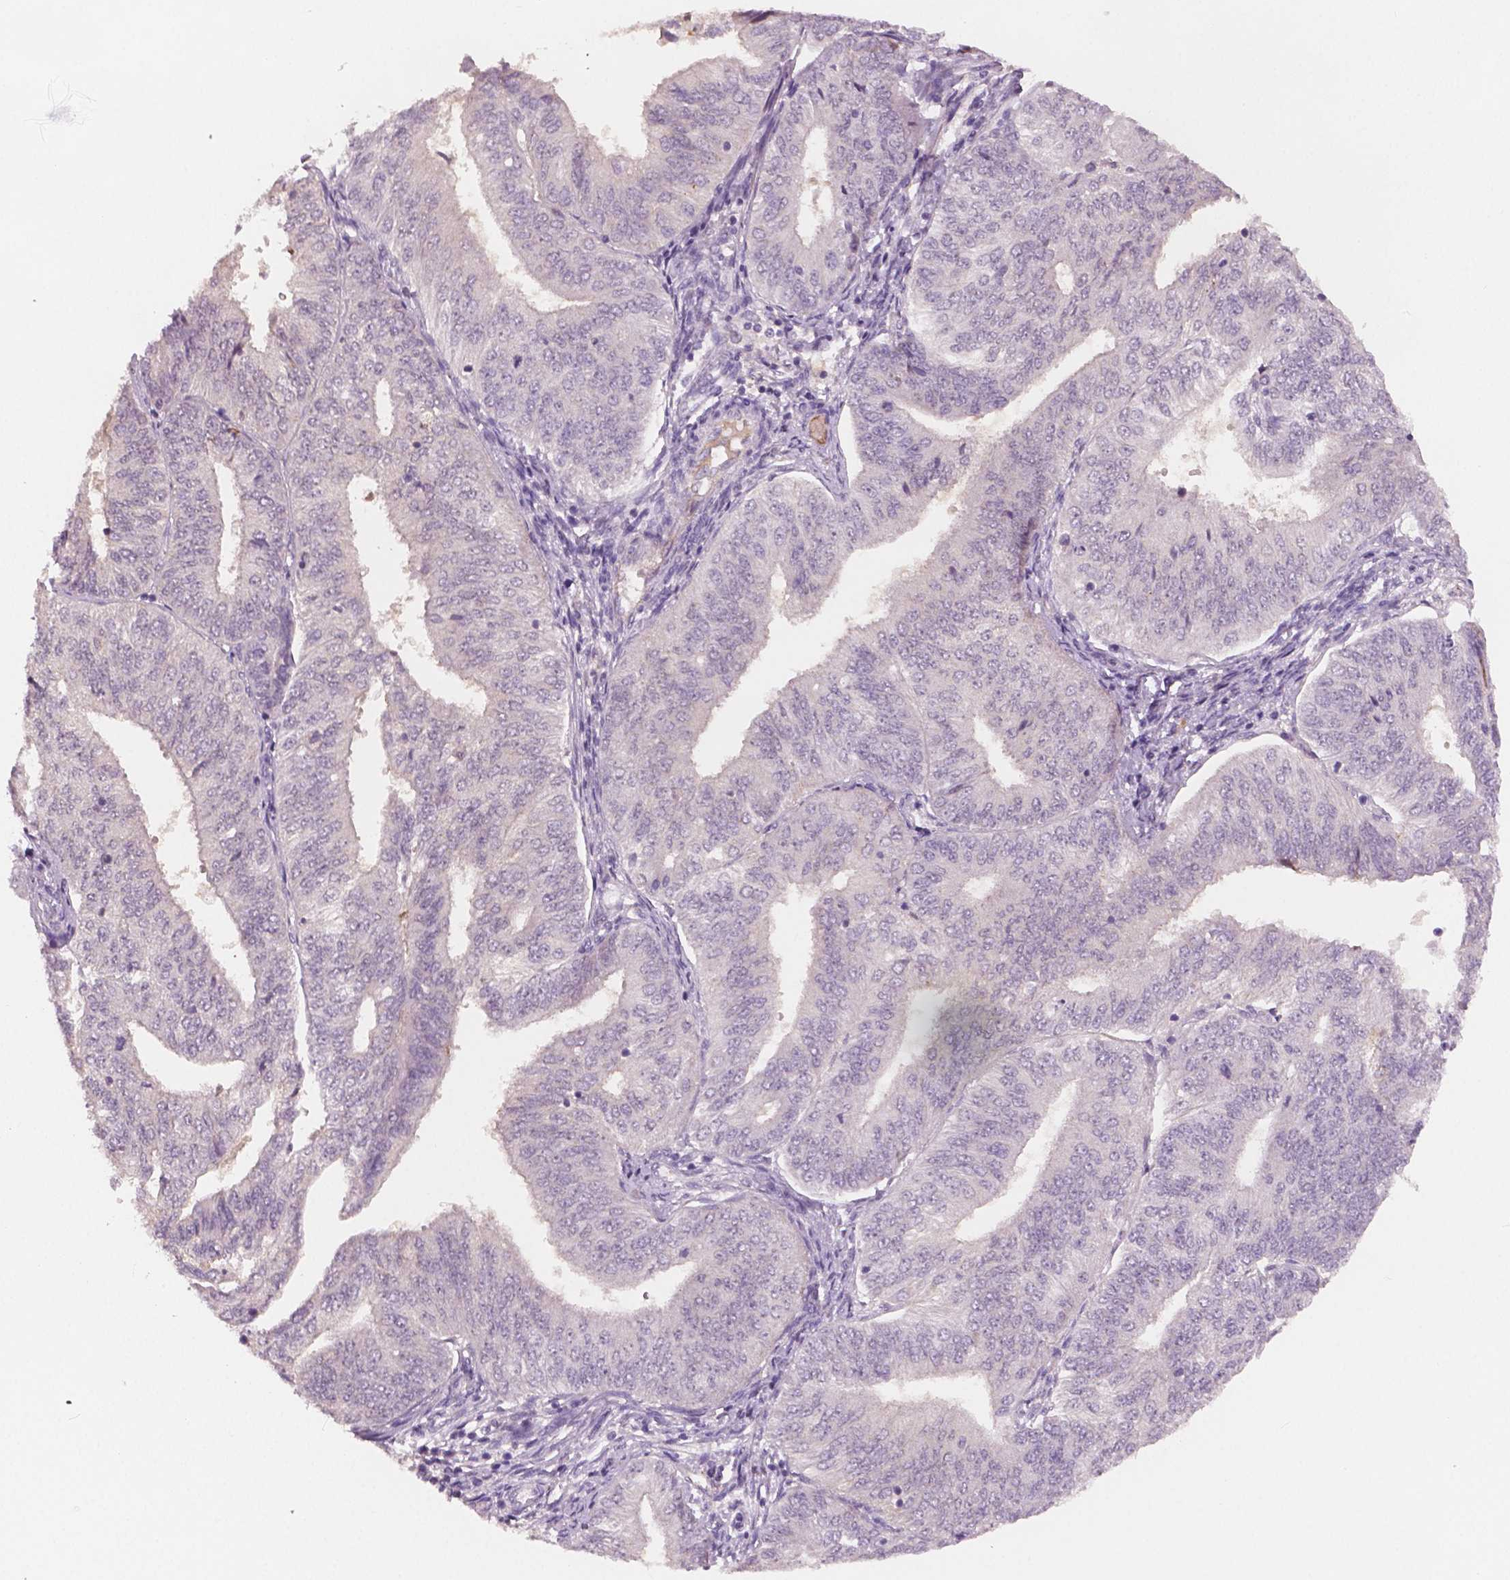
{"staining": {"intensity": "negative", "quantity": "none", "location": "none"}, "tissue": "endometrial cancer", "cell_type": "Tumor cells", "image_type": "cancer", "snomed": [{"axis": "morphology", "description": "Adenocarcinoma, NOS"}, {"axis": "topography", "description": "Endometrium"}], "caption": "An immunohistochemistry micrograph of endometrial adenocarcinoma is shown. There is no staining in tumor cells of endometrial adenocarcinoma.", "gene": "APOA4", "patient": {"sex": "female", "age": 58}}